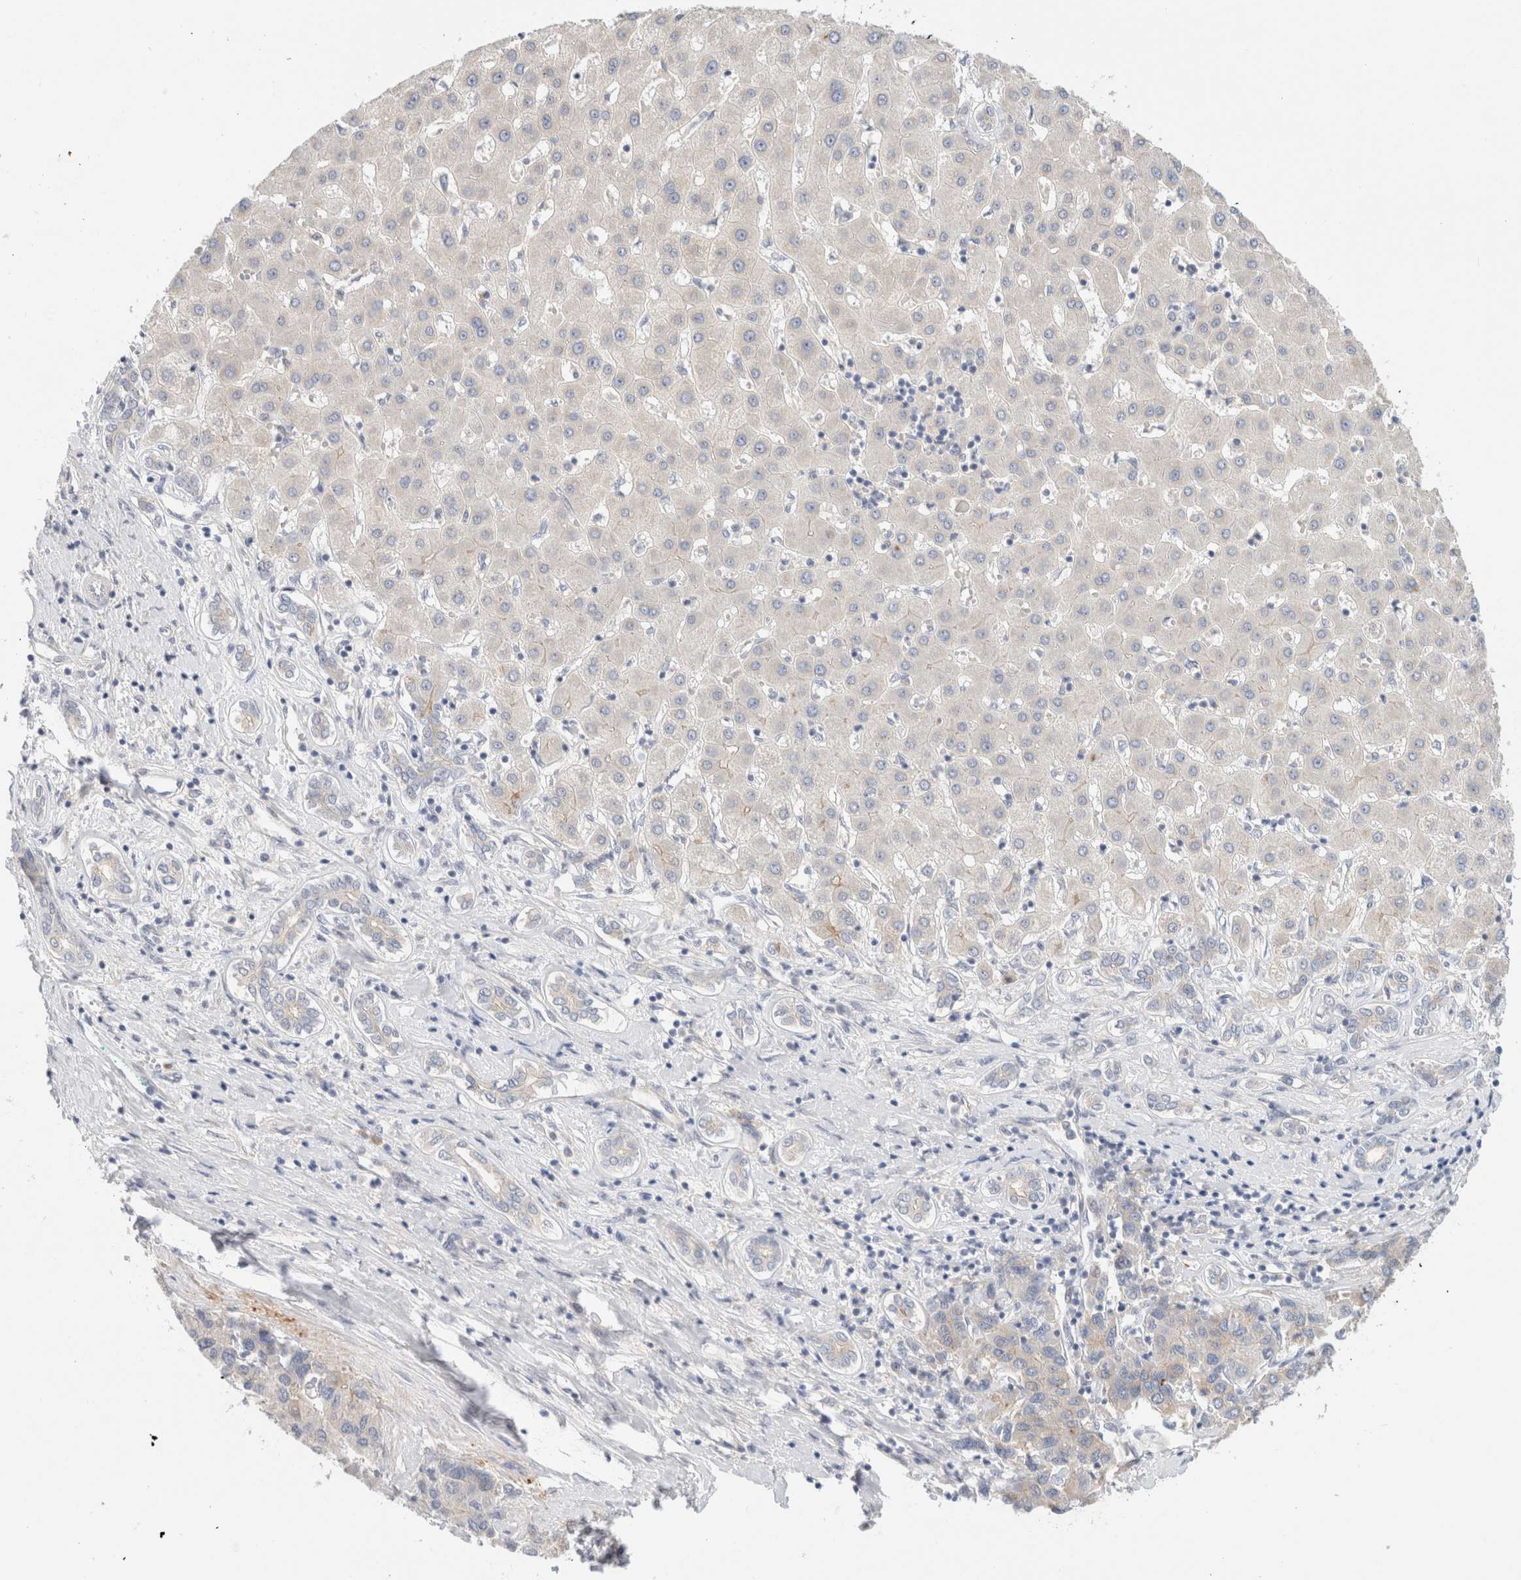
{"staining": {"intensity": "weak", "quantity": "<25%", "location": "cytoplasmic/membranous"}, "tissue": "liver cancer", "cell_type": "Tumor cells", "image_type": "cancer", "snomed": [{"axis": "morphology", "description": "Carcinoma, Hepatocellular, NOS"}, {"axis": "topography", "description": "Liver"}], "caption": "This is a image of immunohistochemistry (IHC) staining of liver cancer, which shows no staining in tumor cells.", "gene": "SDR16C5", "patient": {"sex": "male", "age": 65}}